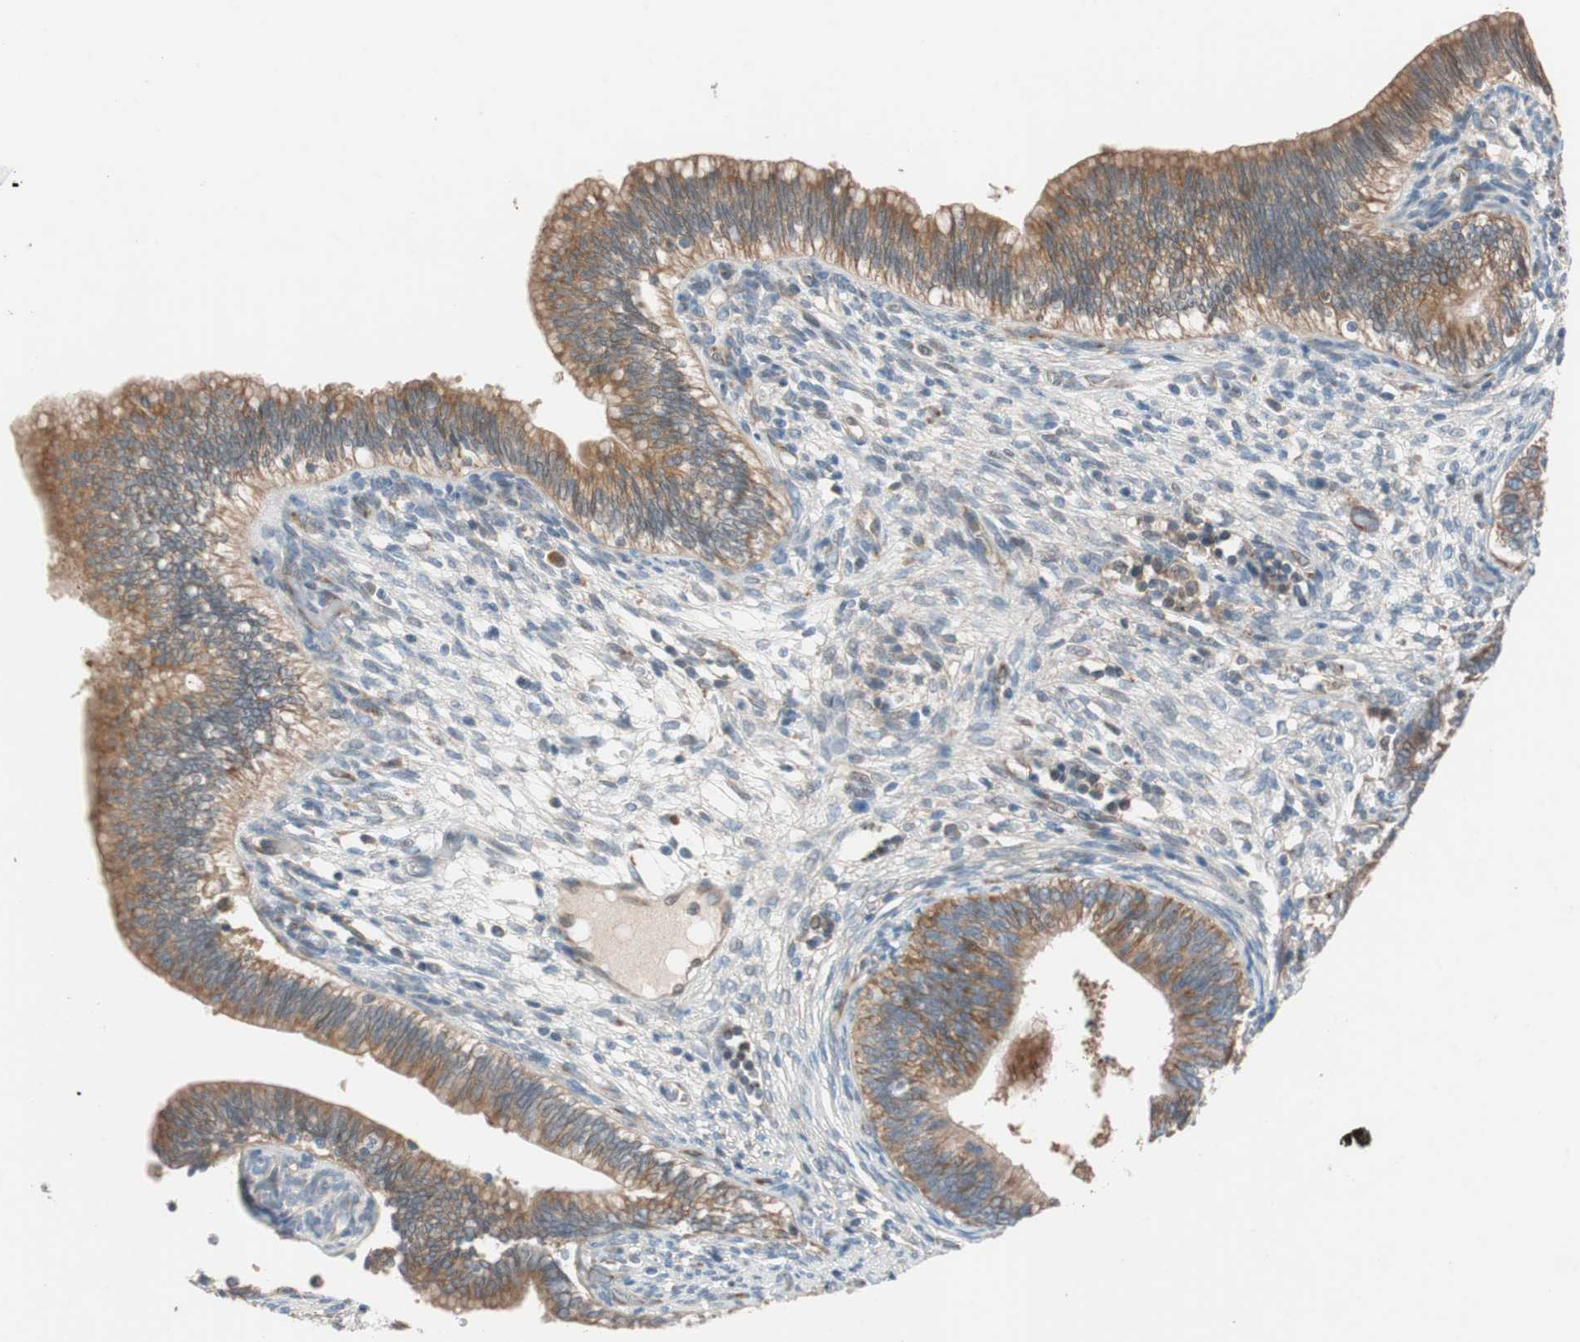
{"staining": {"intensity": "strong", "quantity": ">75%", "location": "cytoplasmic/membranous"}, "tissue": "cervical cancer", "cell_type": "Tumor cells", "image_type": "cancer", "snomed": [{"axis": "morphology", "description": "Adenocarcinoma, NOS"}, {"axis": "topography", "description": "Cervix"}], "caption": "Protein expression analysis of adenocarcinoma (cervical) exhibits strong cytoplasmic/membranous positivity in about >75% of tumor cells. (Brightfield microscopy of DAB IHC at high magnification).", "gene": "FAAH", "patient": {"sex": "female", "age": 44}}